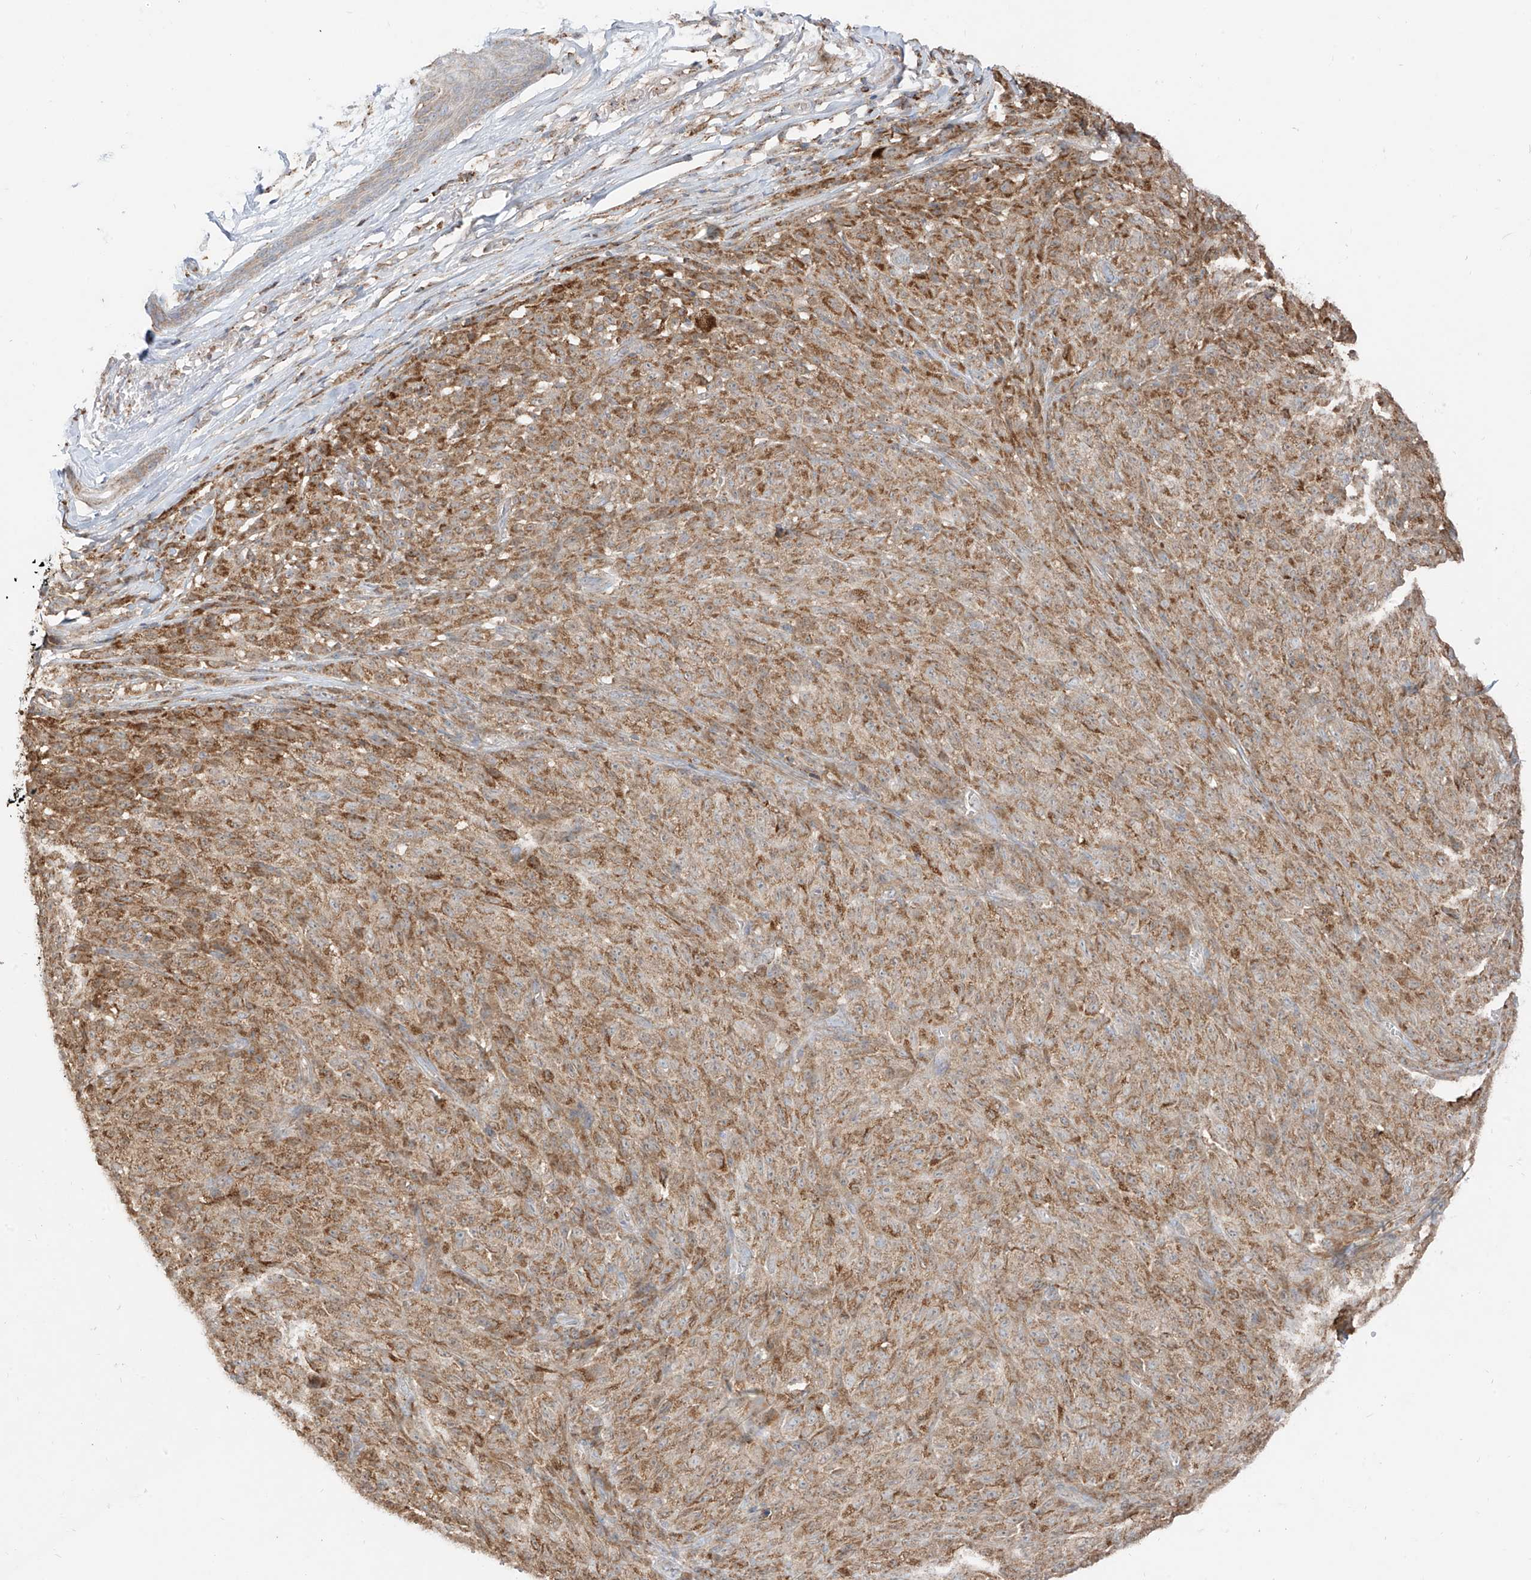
{"staining": {"intensity": "moderate", "quantity": ">75%", "location": "cytoplasmic/membranous"}, "tissue": "melanoma", "cell_type": "Tumor cells", "image_type": "cancer", "snomed": [{"axis": "morphology", "description": "Malignant melanoma, NOS"}, {"axis": "topography", "description": "Skin"}], "caption": "Immunohistochemical staining of human melanoma displays medium levels of moderate cytoplasmic/membranous protein expression in about >75% of tumor cells.", "gene": "ETHE1", "patient": {"sex": "female", "age": 82}}